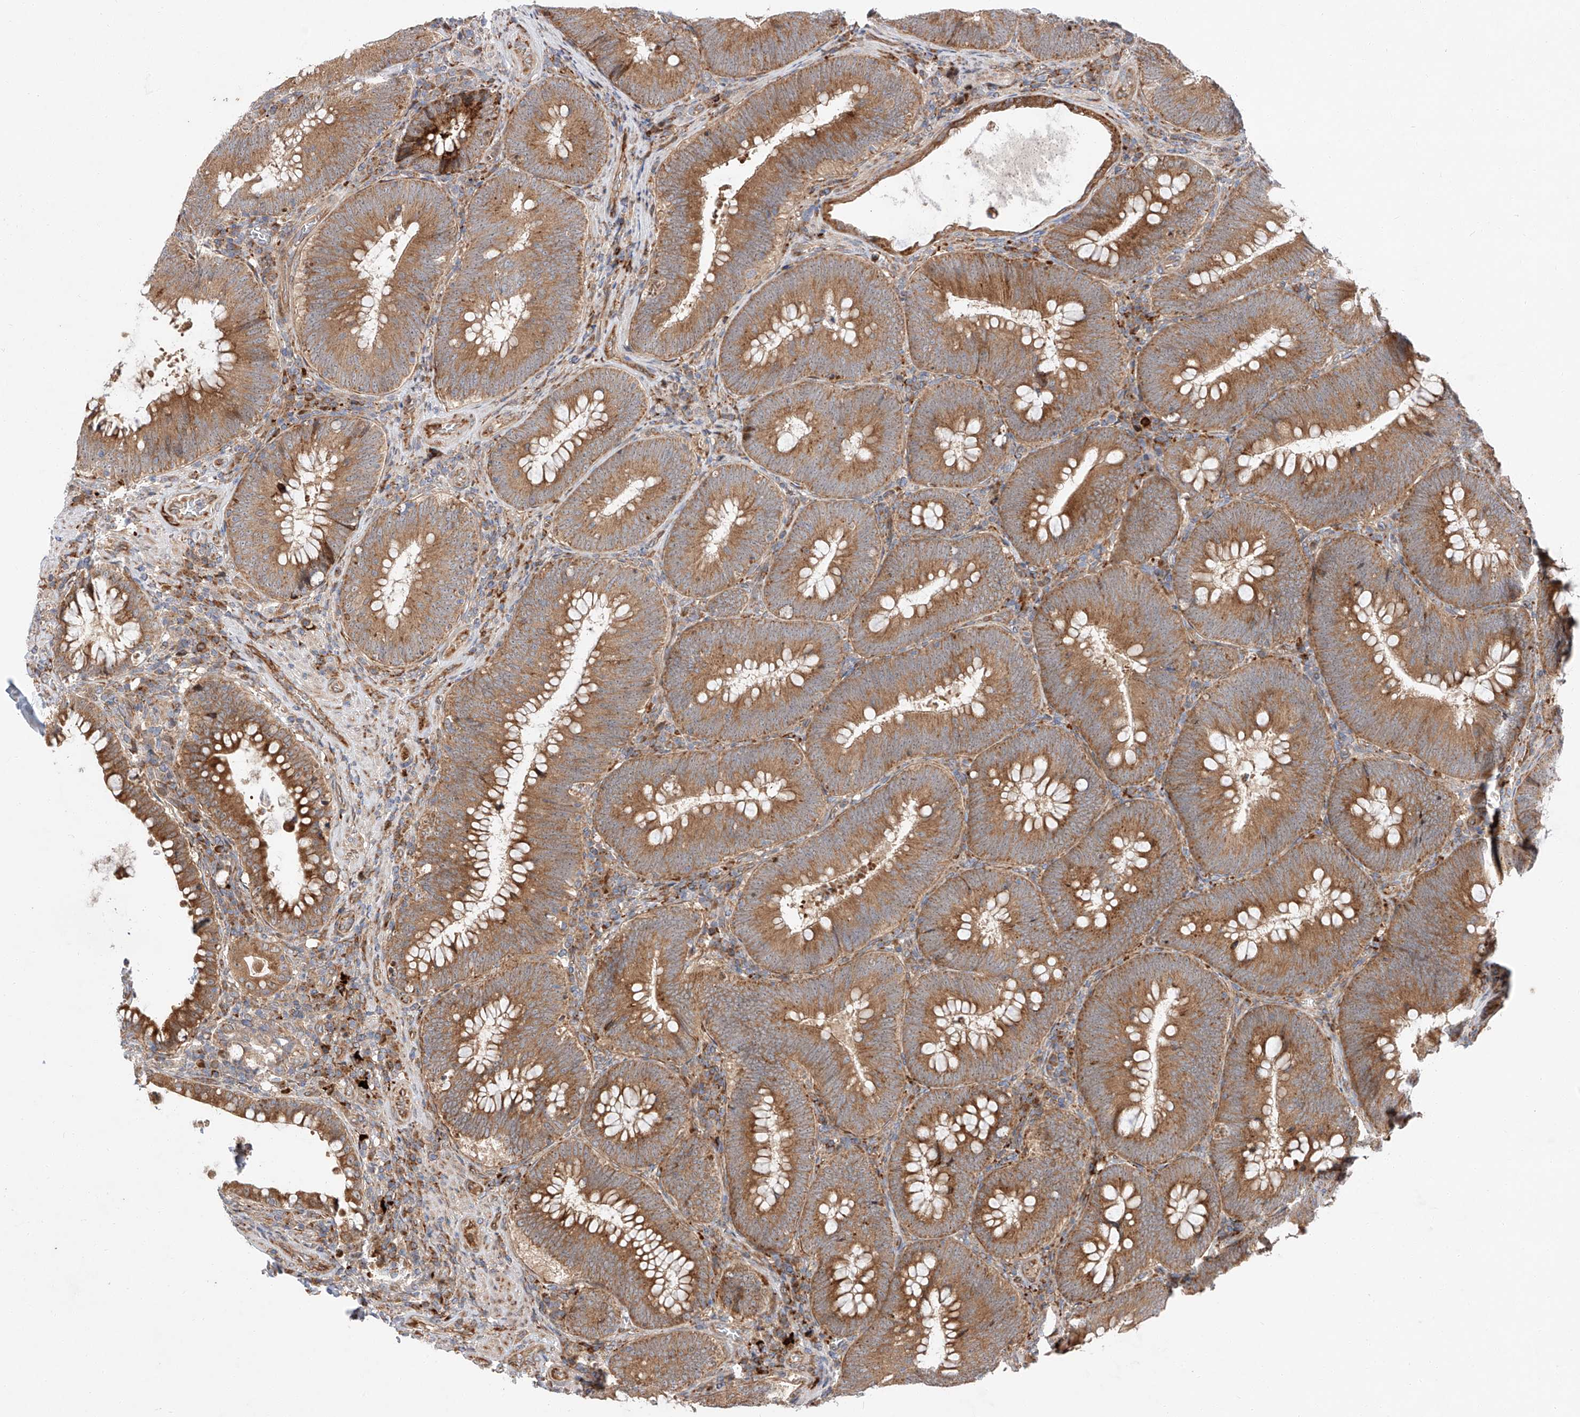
{"staining": {"intensity": "moderate", "quantity": ">75%", "location": "cytoplasmic/membranous"}, "tissue": "colorectal cancer", "cell_type": "Tumor cells", "image_type": "cancer", "snomed": [{"axis": "morphology", "description": "Normal tissue, NOS"}, {"axis": "topography", "description": "Colon"}], "caption": "Immunohistochemical staining of colorectal cancer shows moderate cytoplasmic/membranous protein staining in about >75% of tumor cells.", "gene": "DIRAS3", "patient": {"sex": "female", "age": 82}}